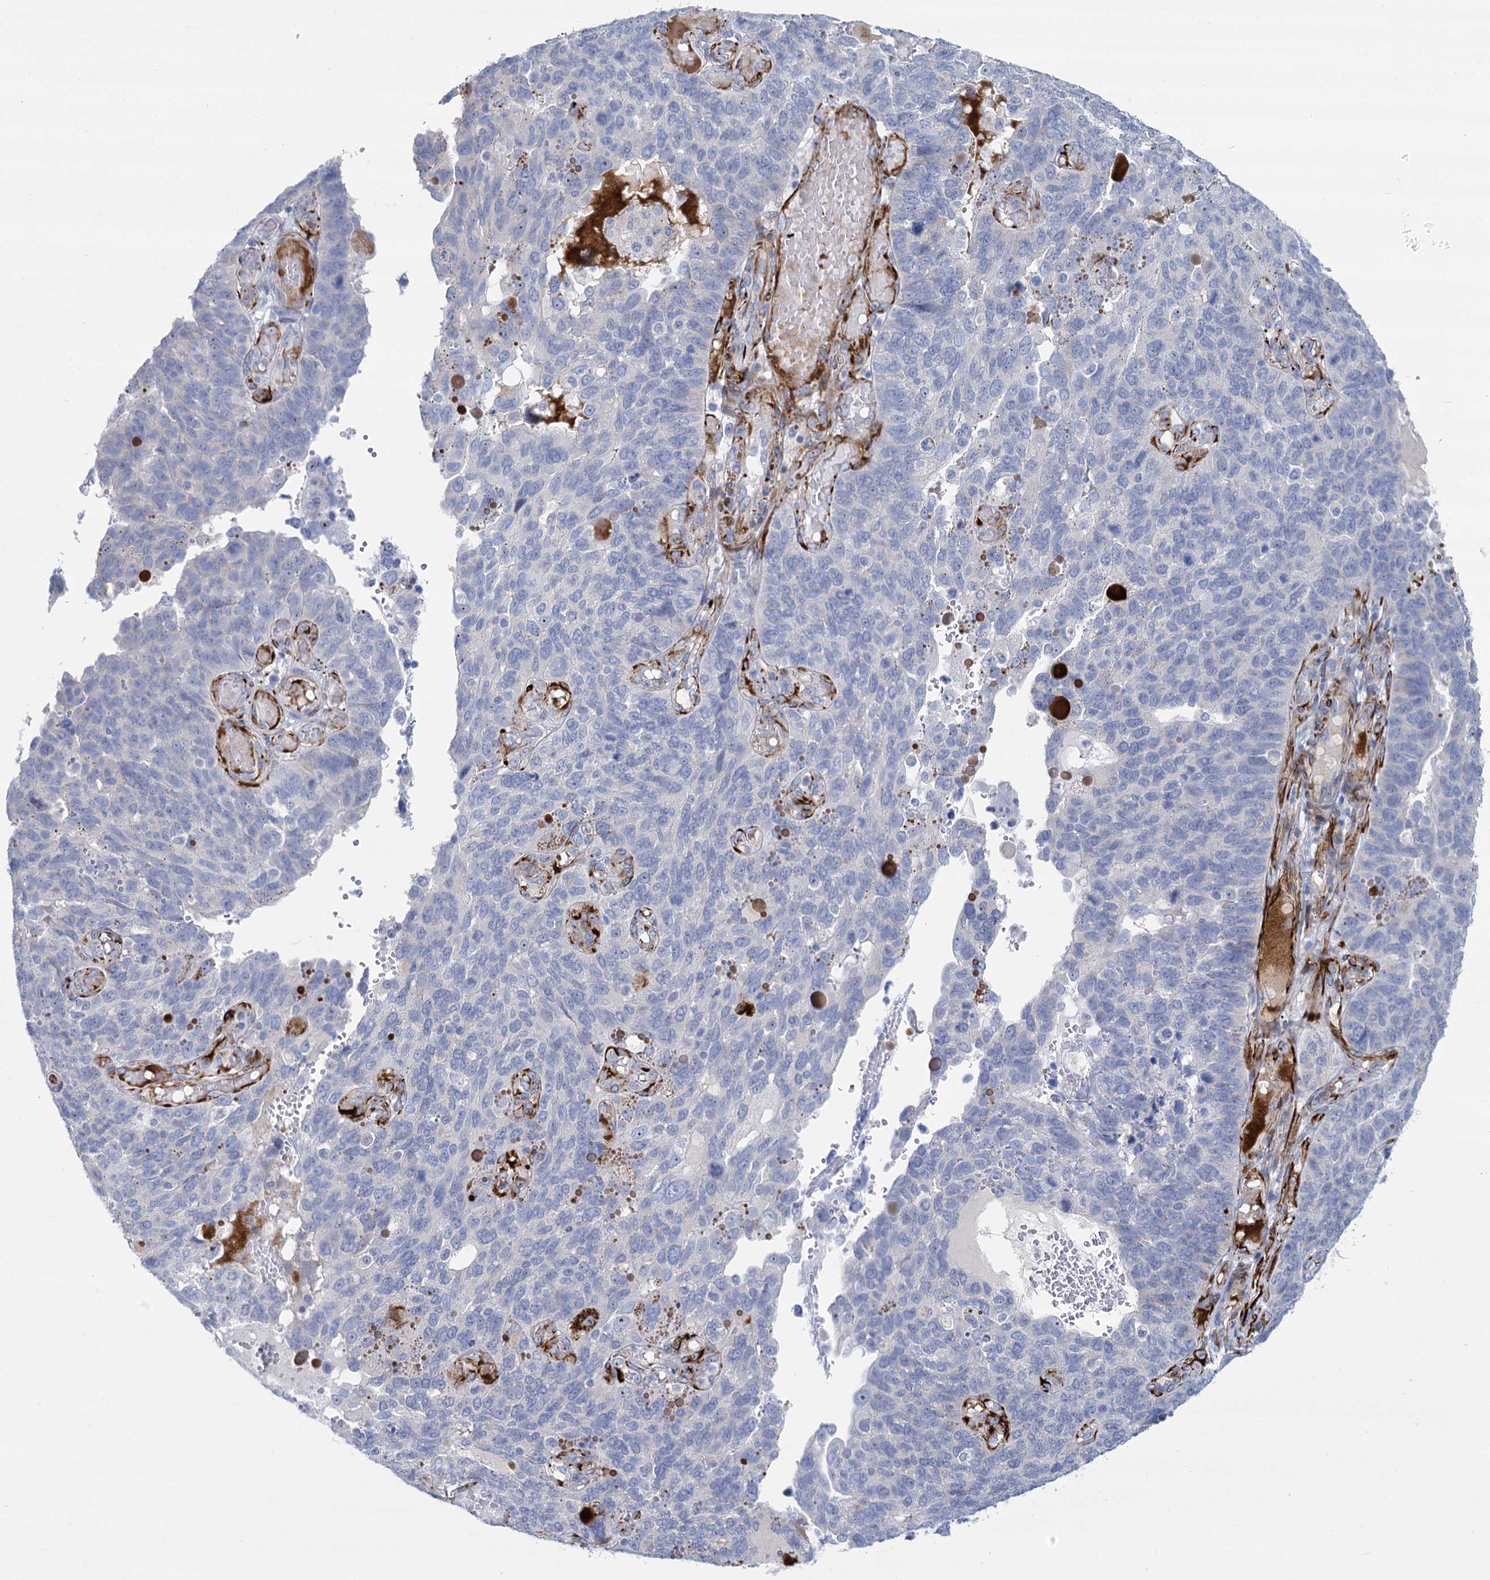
{"staining": {"intensity": "negative", "quantity": "none", "location": "none"}, "tissue": "endometrial cancer", "cell_type": "Tumor cells", "image_type": "cancer", "snomed": [{"axis": "morphology", "description": "Adenocarcinoma, NOS"}, {"axis": "topography", "description": "Endometrium"}], "caption": "An IHC micrograph of adenocarcinoma (endometrial) is shown. There is no staining in tumor cells of adenocarcinoma (endometrial).", "gene": "SH3TC2", "patient": {"sex": "female", "age": 66}}